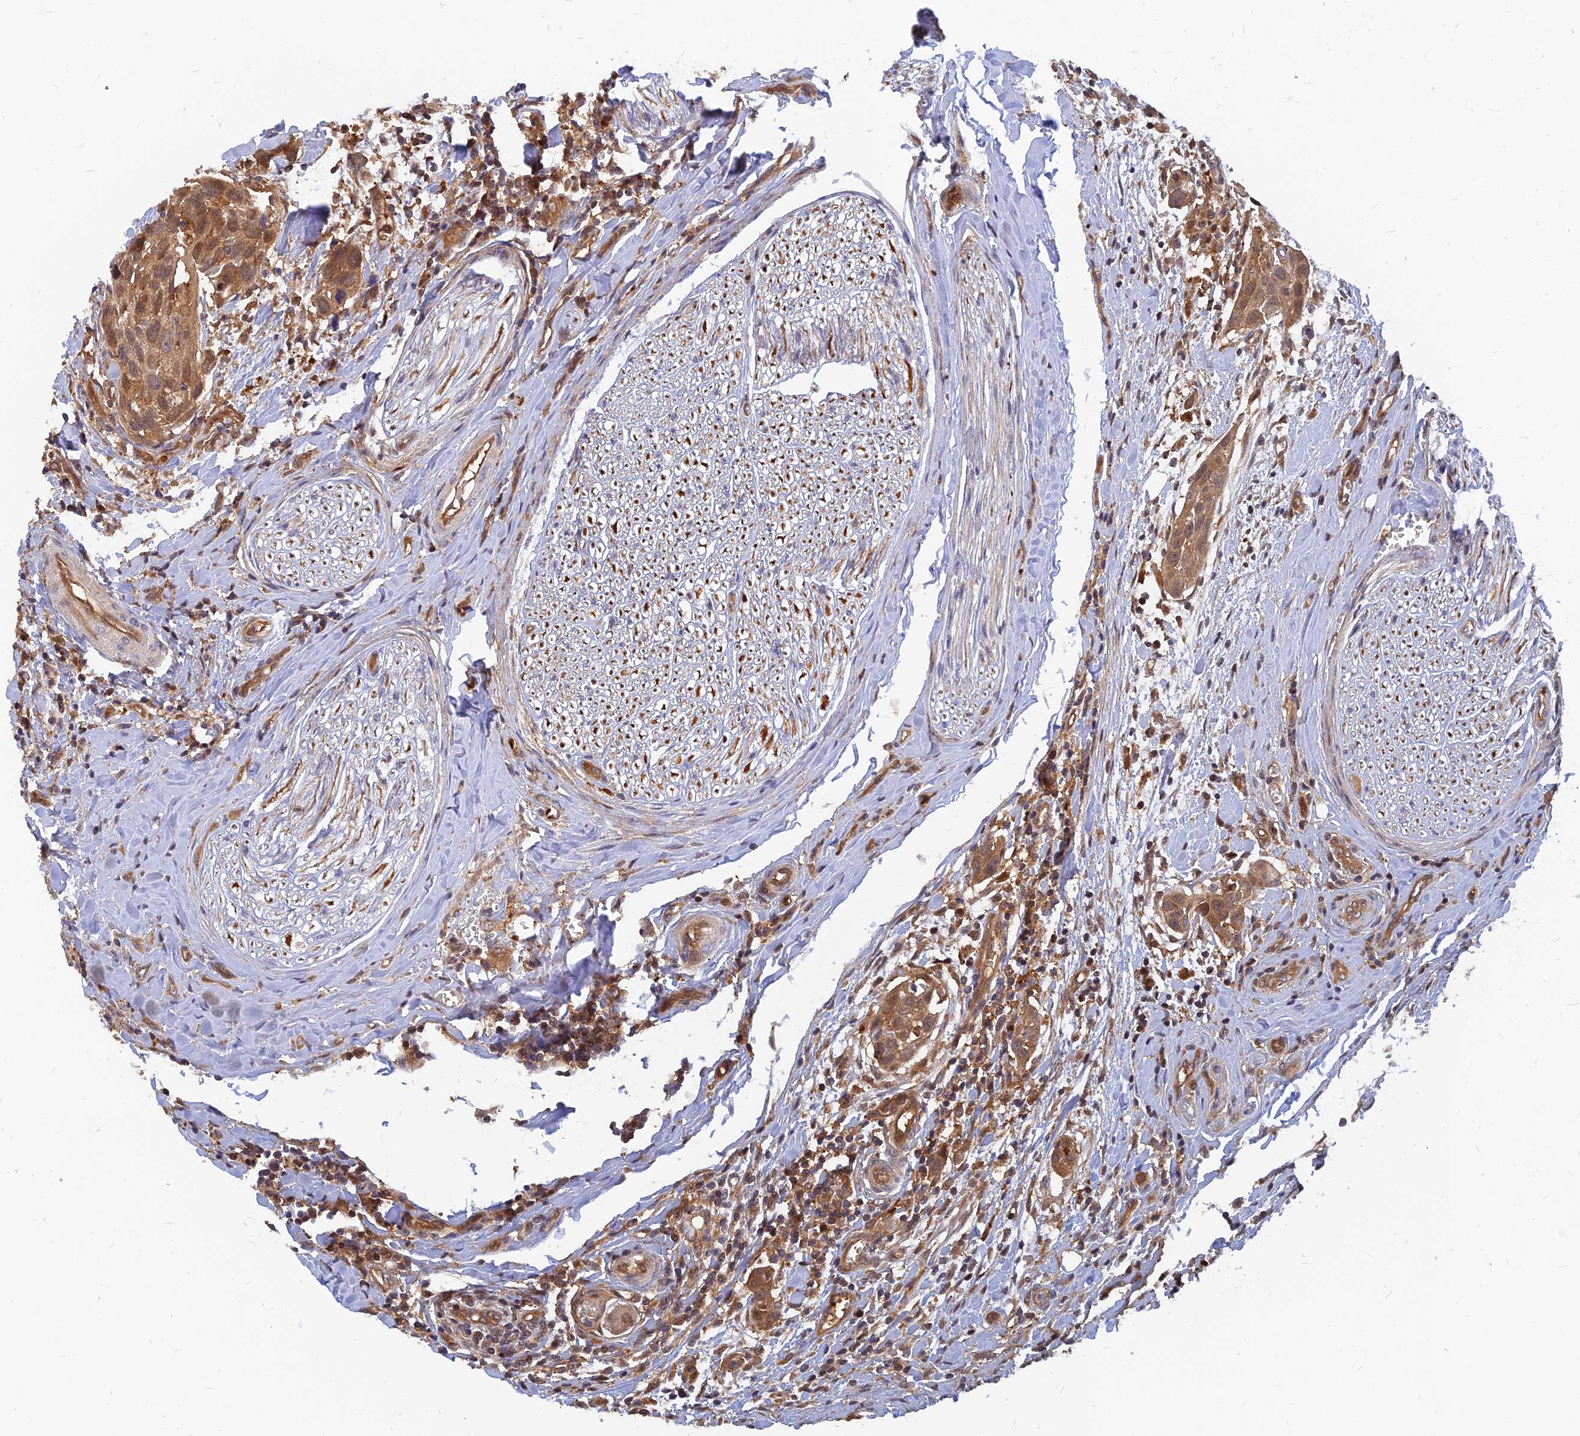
{"staining": {"intensity": "strong", "quantity": ">75%", "location": "cytoplasmic/membranous,nuclear"}, "tissue": "head and neck cancer", "cell_type": "Tumor cells", "image_type": "cancer", "snomed": [{"axis": "morphology", "description": "Squamous cell carcinoma, NOS"}, {"axis": "topography", "description": "Oral tissue"}, {"axis": "topography", "description": "Head-Neck"}], "caption": "High-magnification brightfield microscopy of squamous cell carcinoma (head and neck) stained with DAB (brown) and counterstained with hematoxylin (blue). tumor cells exhibit strong cytoplasmic/membranous and nuclear expression is seen in about>75% of cells. The staining is performed using DAB (3,3'-diaminobenzidine) brown chromogen to label protein expression. The nuclei are counter-stained blue using hematoxylin.", "gene": "ARL2BP", "patient": {"sex": "female", "age": 50}}